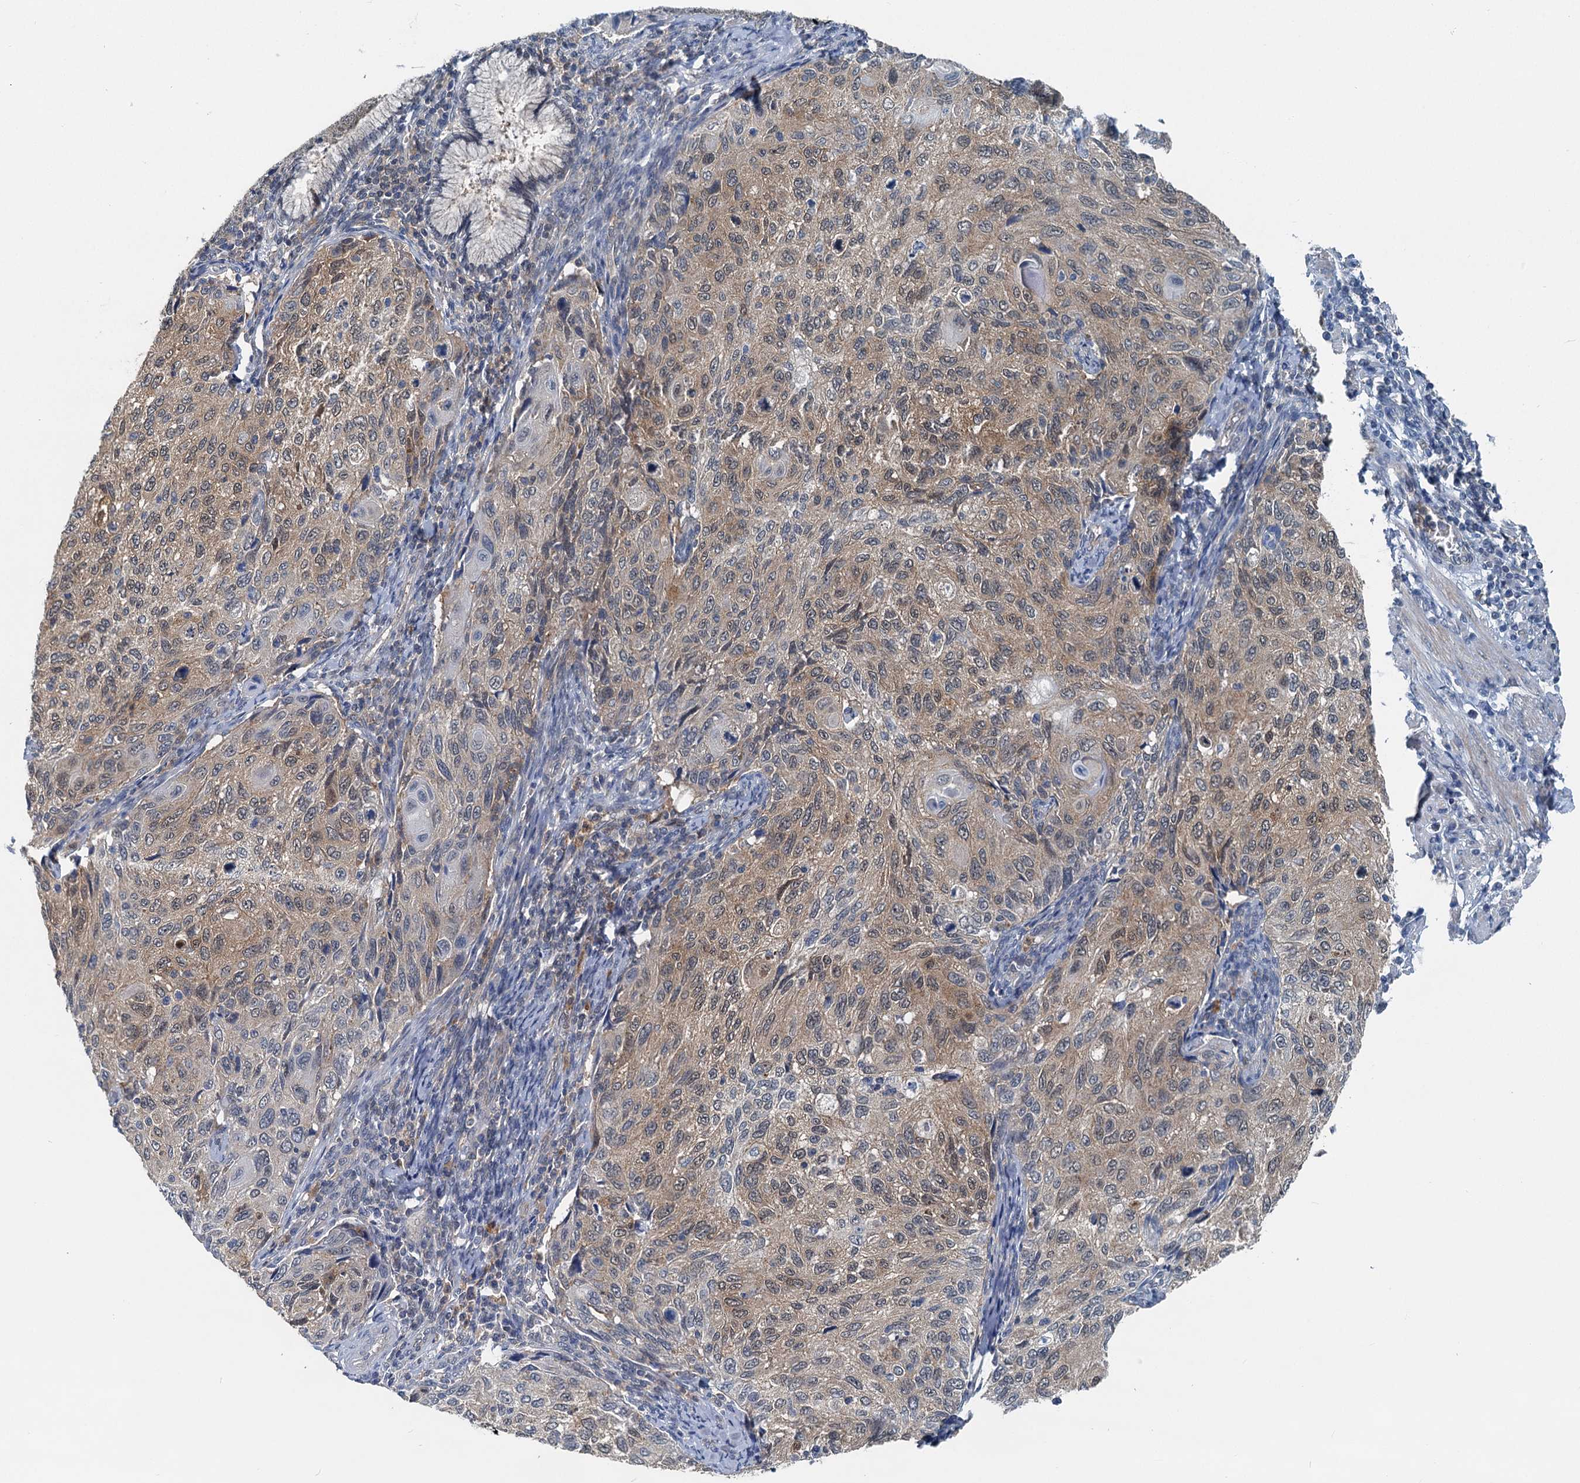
{"staining": {"intensity": "moderate", "quantity": "25%-75%", "location": "cytoplasmic/membranous"}, "tissue": "cervical cancer", "cell_type": "Tumor cells", "image_type": "cancer", "snomed": [{"axis": "morphology", "description": "Squamous cell carcinoma, NOS"}, {"axis": "topography", "description": "Cervix"}], "caption": "Moderate cytoplasmic/membranous positivity is present in about 25%-75% of tumor cells in squamous cell carcinoma (cervical). (DAB IHC with brightfield microscopy, high magnification).", "gene": "GCLM", "patient": {"sex": "female", "age": 70}}